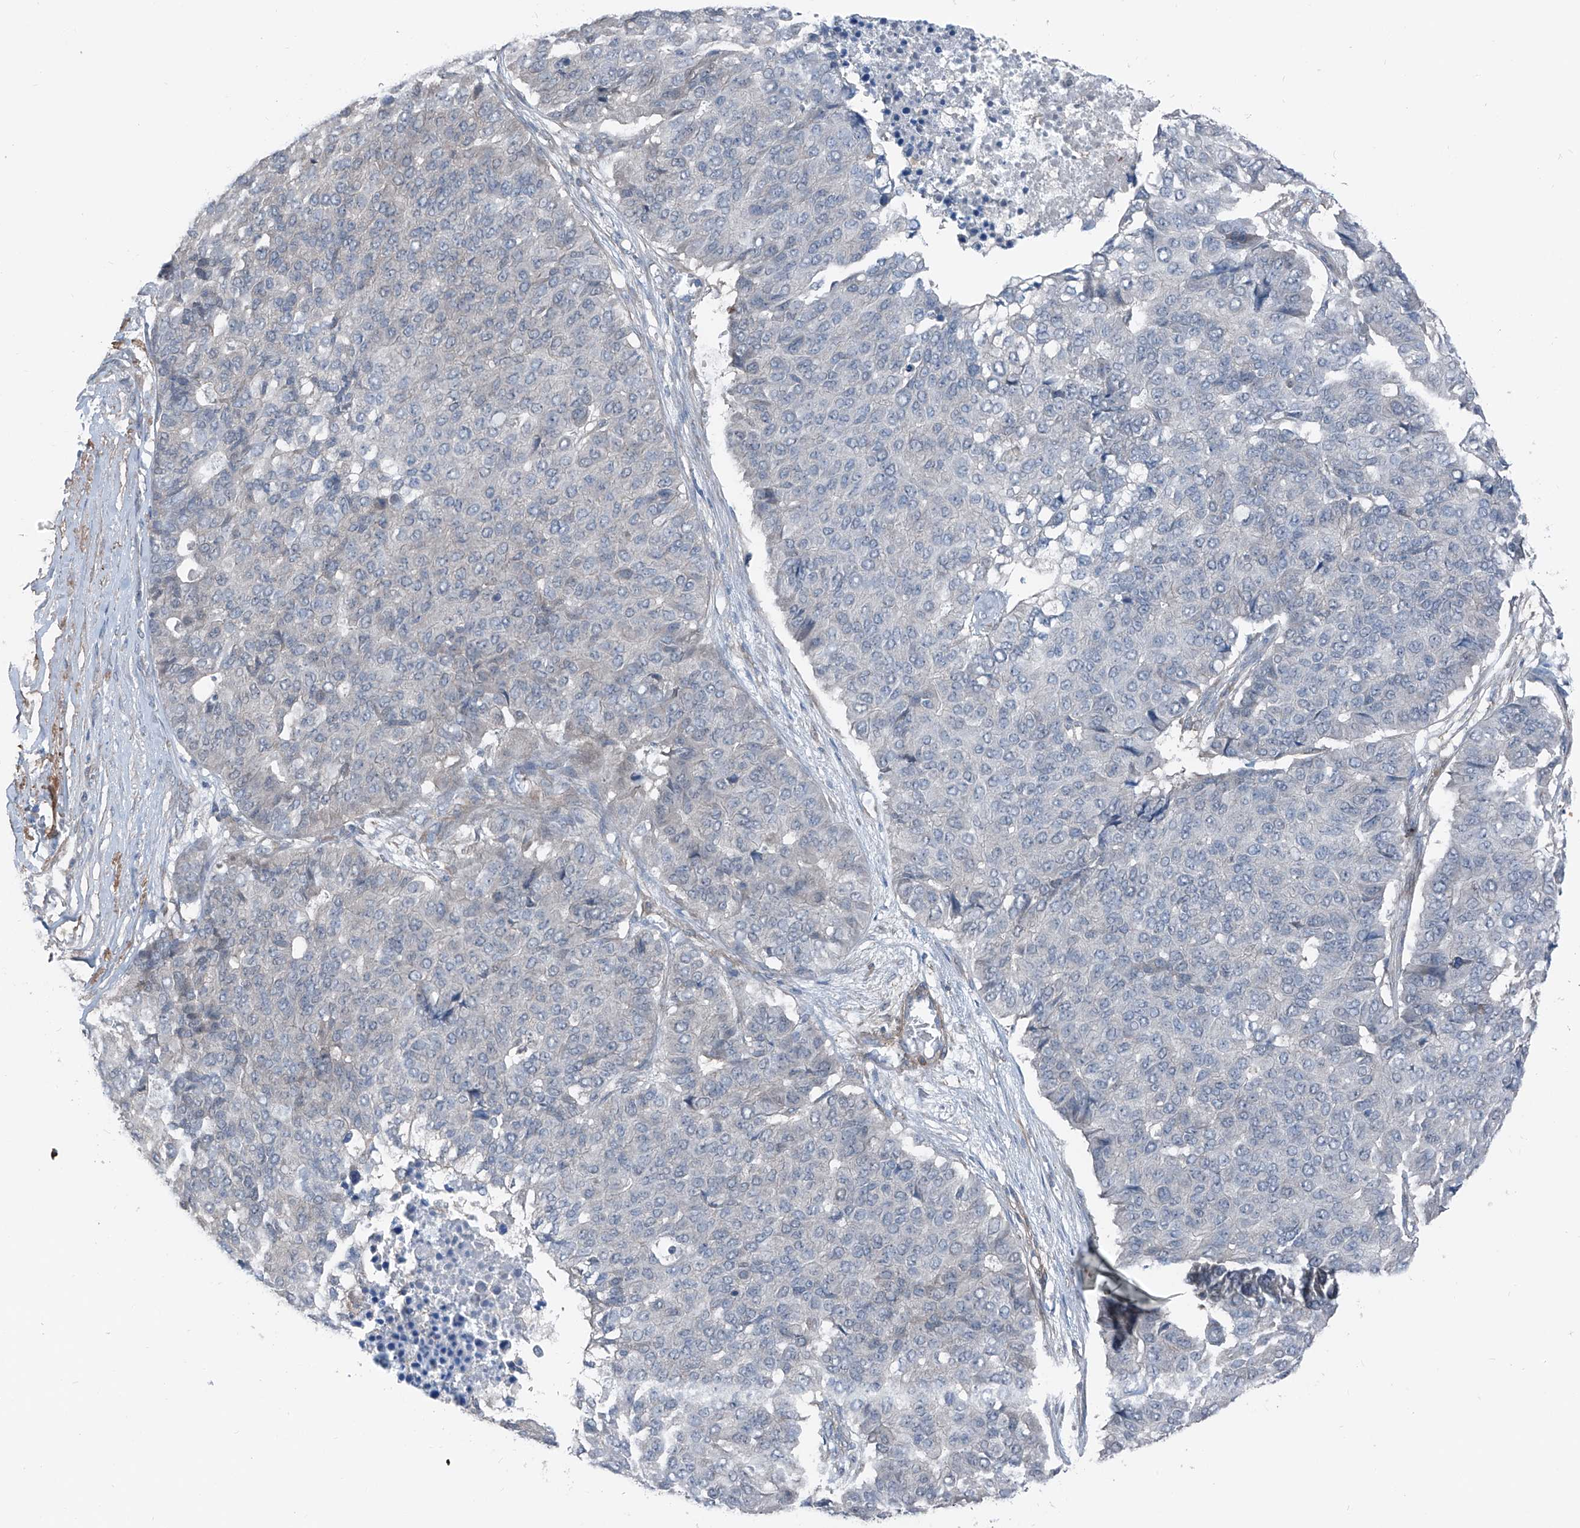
{"staining": {"intensity": "negative", "quantity": "none", "location": "none"}, "tissue": "pancreatic cancer", "cell_type": "Tumor cells", "image_type": "cancer", "snomed": [{"axis": "morphology", "description": "Adenocarcinoma, NOS"}, {"axis": "topography", "description": "Pancreas"}], "caption": "Tumor cells are negative for protein expression in human adenocarcinoma (pancreatic).", "gene": "HSPB11", "patient": {"sex": "male", "age": 50}}